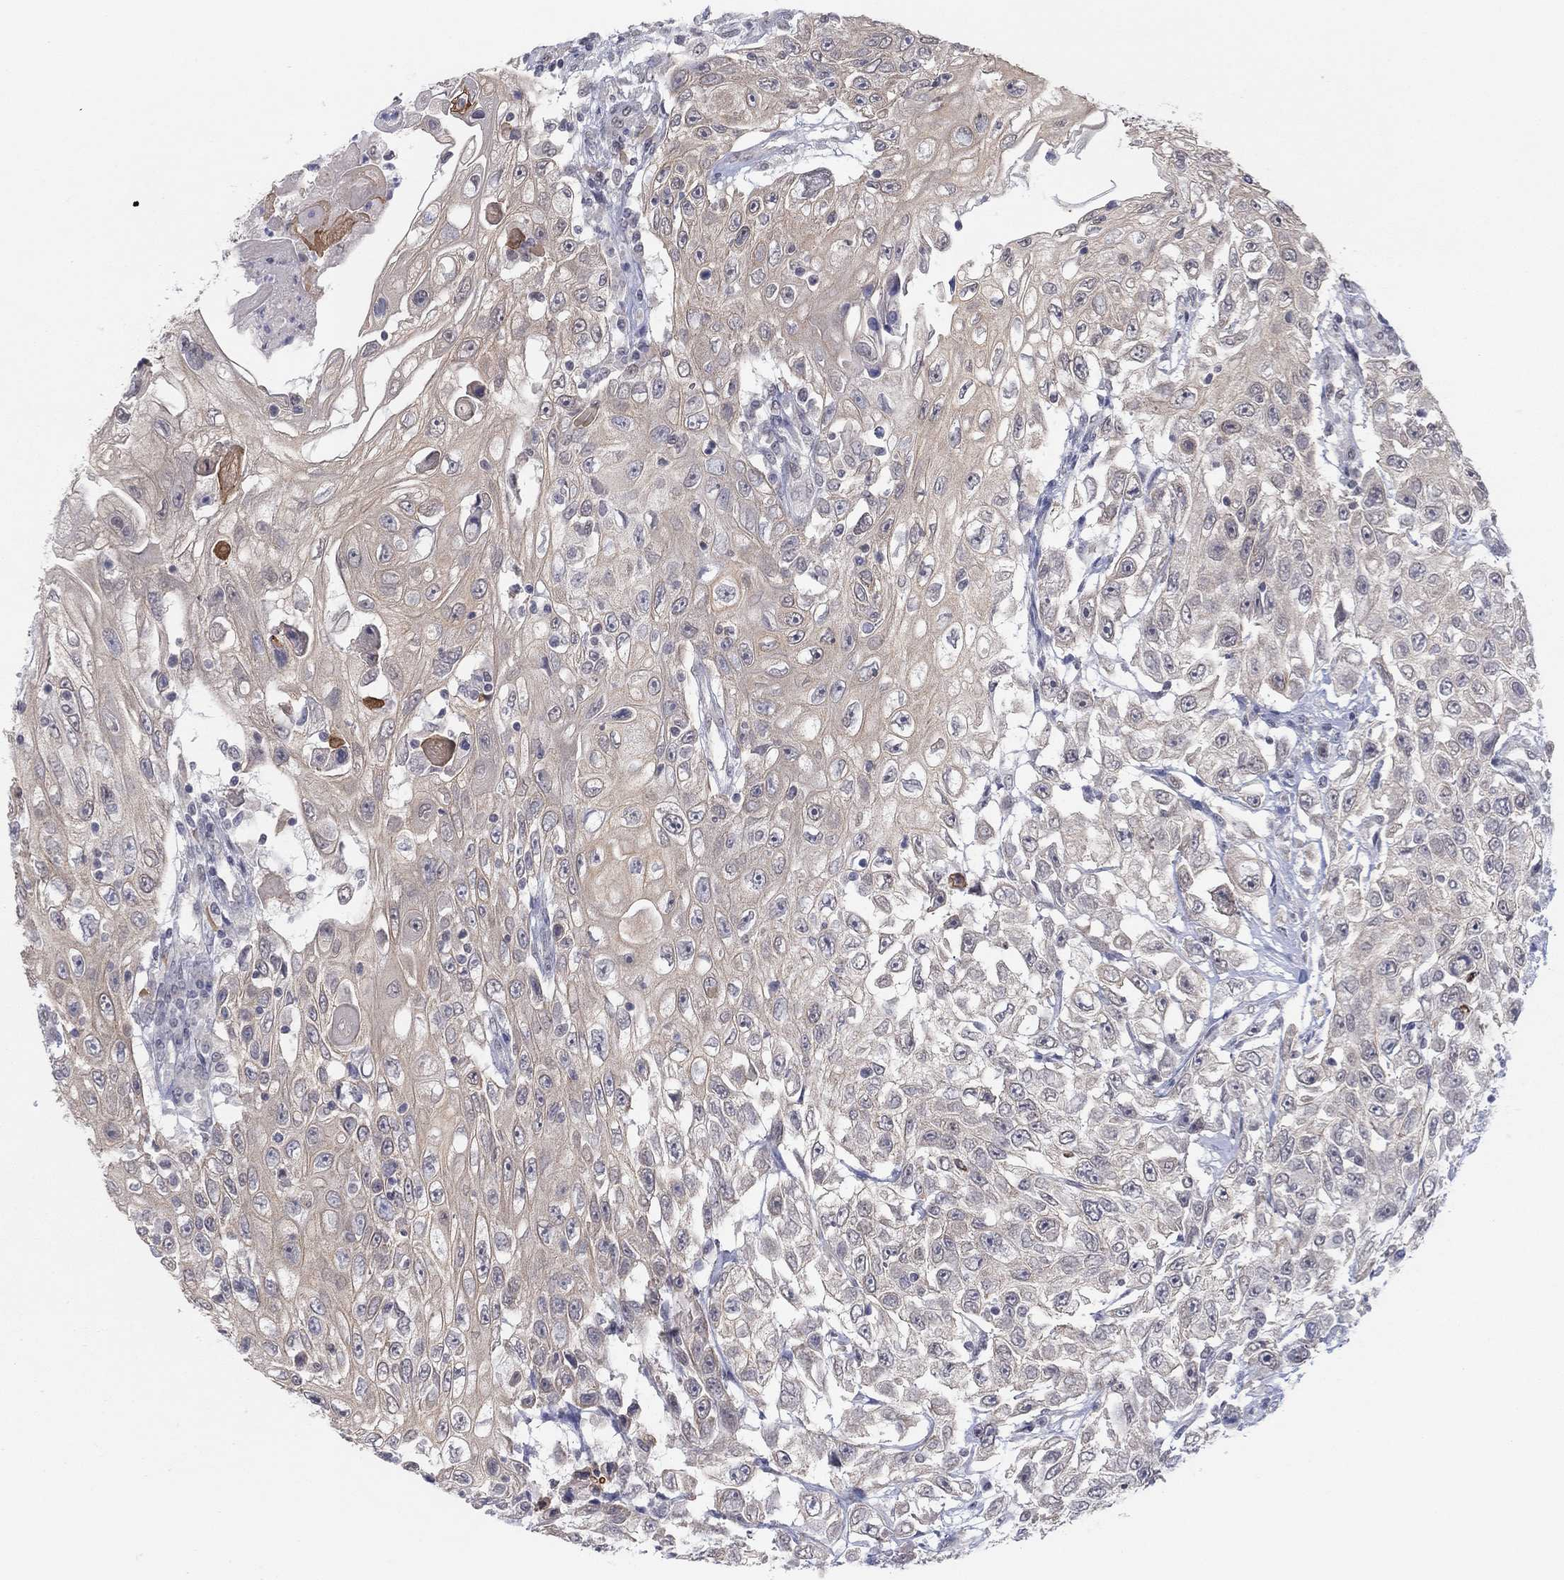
{"staining": {"intensity": "weak", "quantity": "25%-75%", "location": "cytoplasmic/membranous"}, "tissue": "urothelial cancer", "cell_type": "Tumor cells", "image_type": "cancer", "snomed": [{"axis": "morphology", "description": "Urothelial carcinoma, High grade"}, {"axis": "topography", "description": "Urinary bladder"}], "caption": "About 25%-75% of tumor cells in human high-grade urothelial carcinoma demonstrate weak cytoplasmic/membranous protein expression as visualized by brown immunohistochemical staining.", "gene": "SLC22A2", "patient": {"sex": "female", "age": 56}}